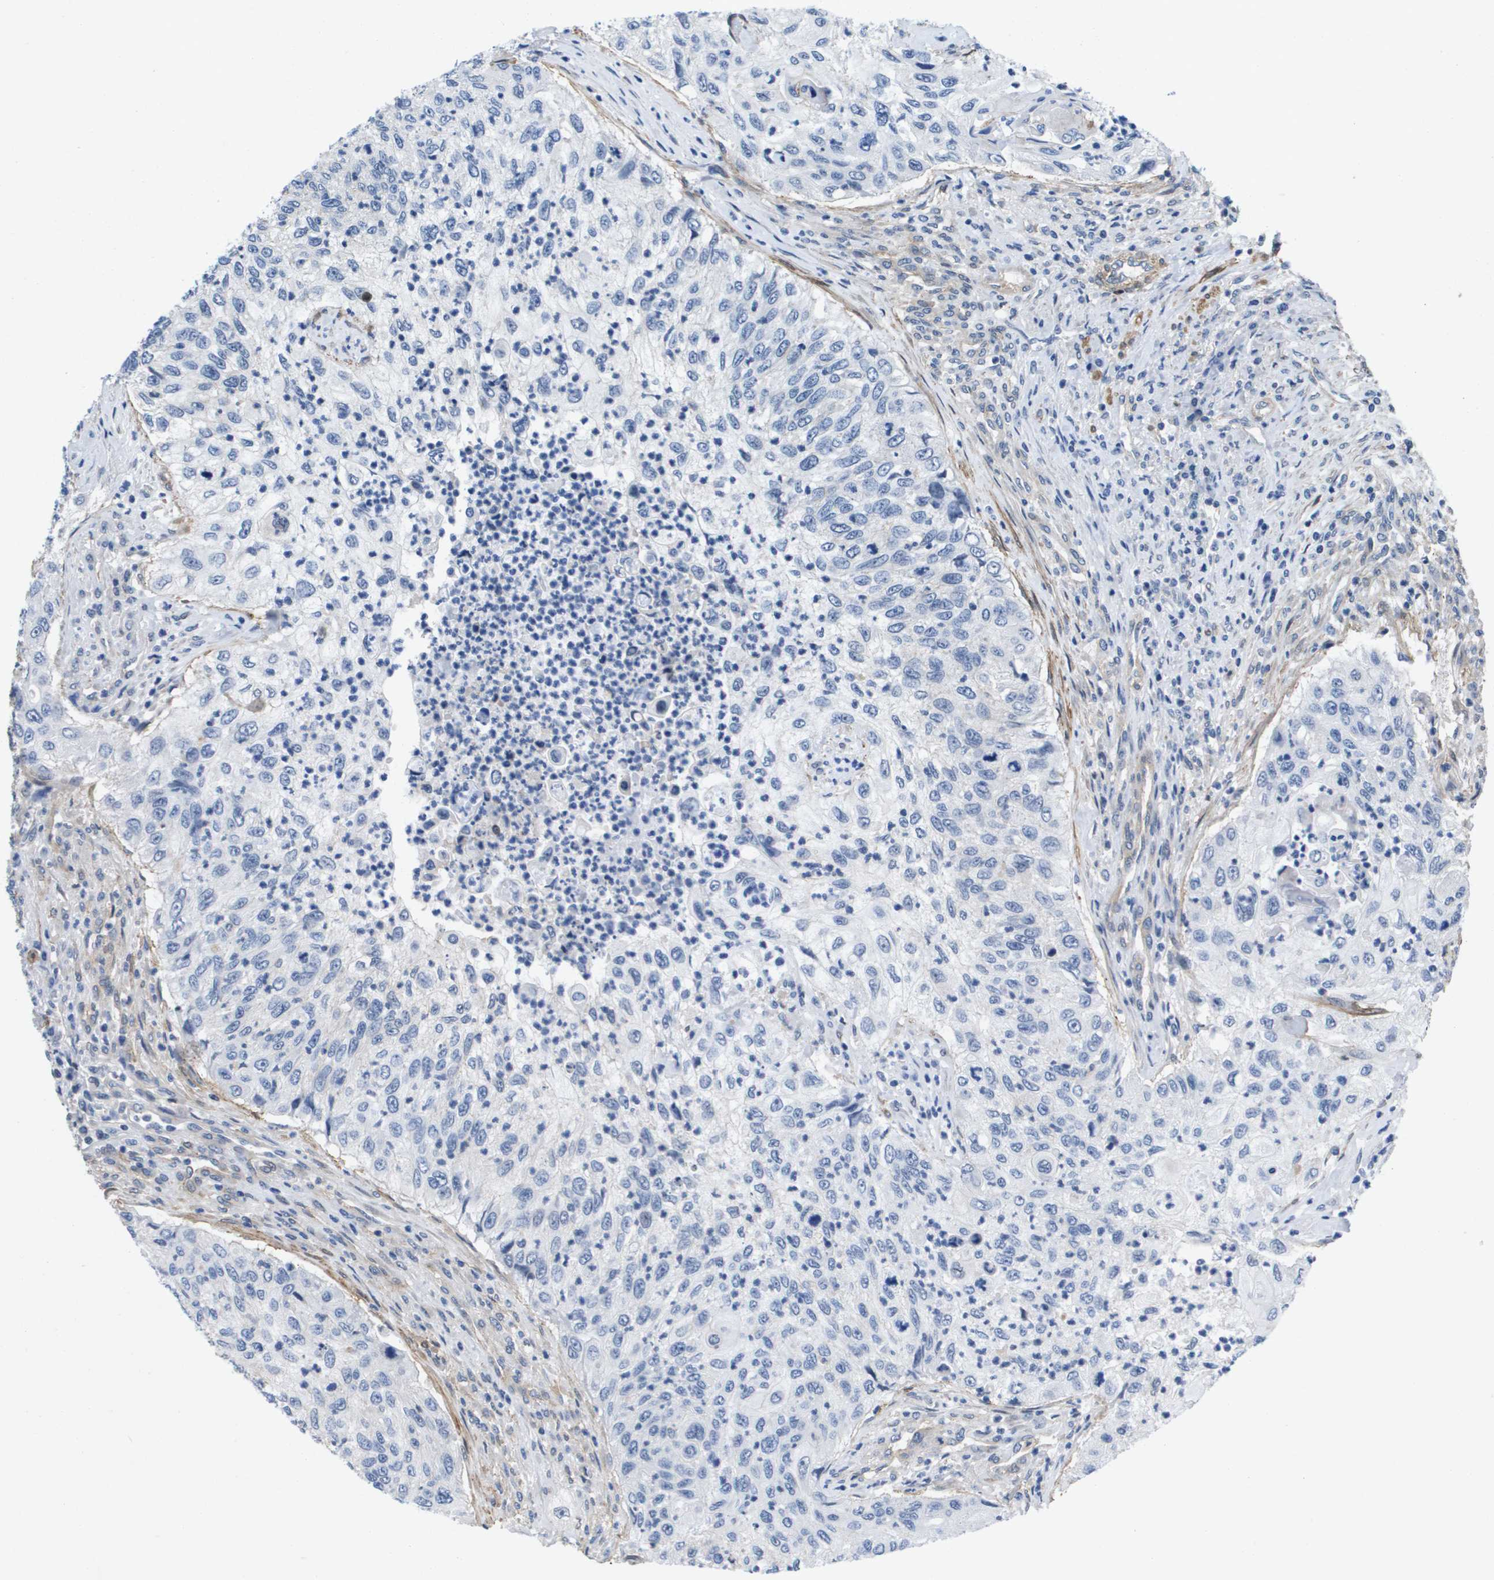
{"staining": {"intensity": "negative", "quantity": "none", "location": "none"}, "tissue": "urothelial cancer", "cell_type": "Tumor cells", "image_type": "cancer", "snomed": [{"axis": "morphology", "description": "Urothelial carcinoma, High grade"}, {"axis": "topography", "description": "Urinary bladder"}], "caption": "This is an immunohistochemistry histopathology image of urothelial carcinoma (high-grade). There is no positivity in tumor cells.", "gene": "LPP", "patient": {"sex": "female", "age": 60}}